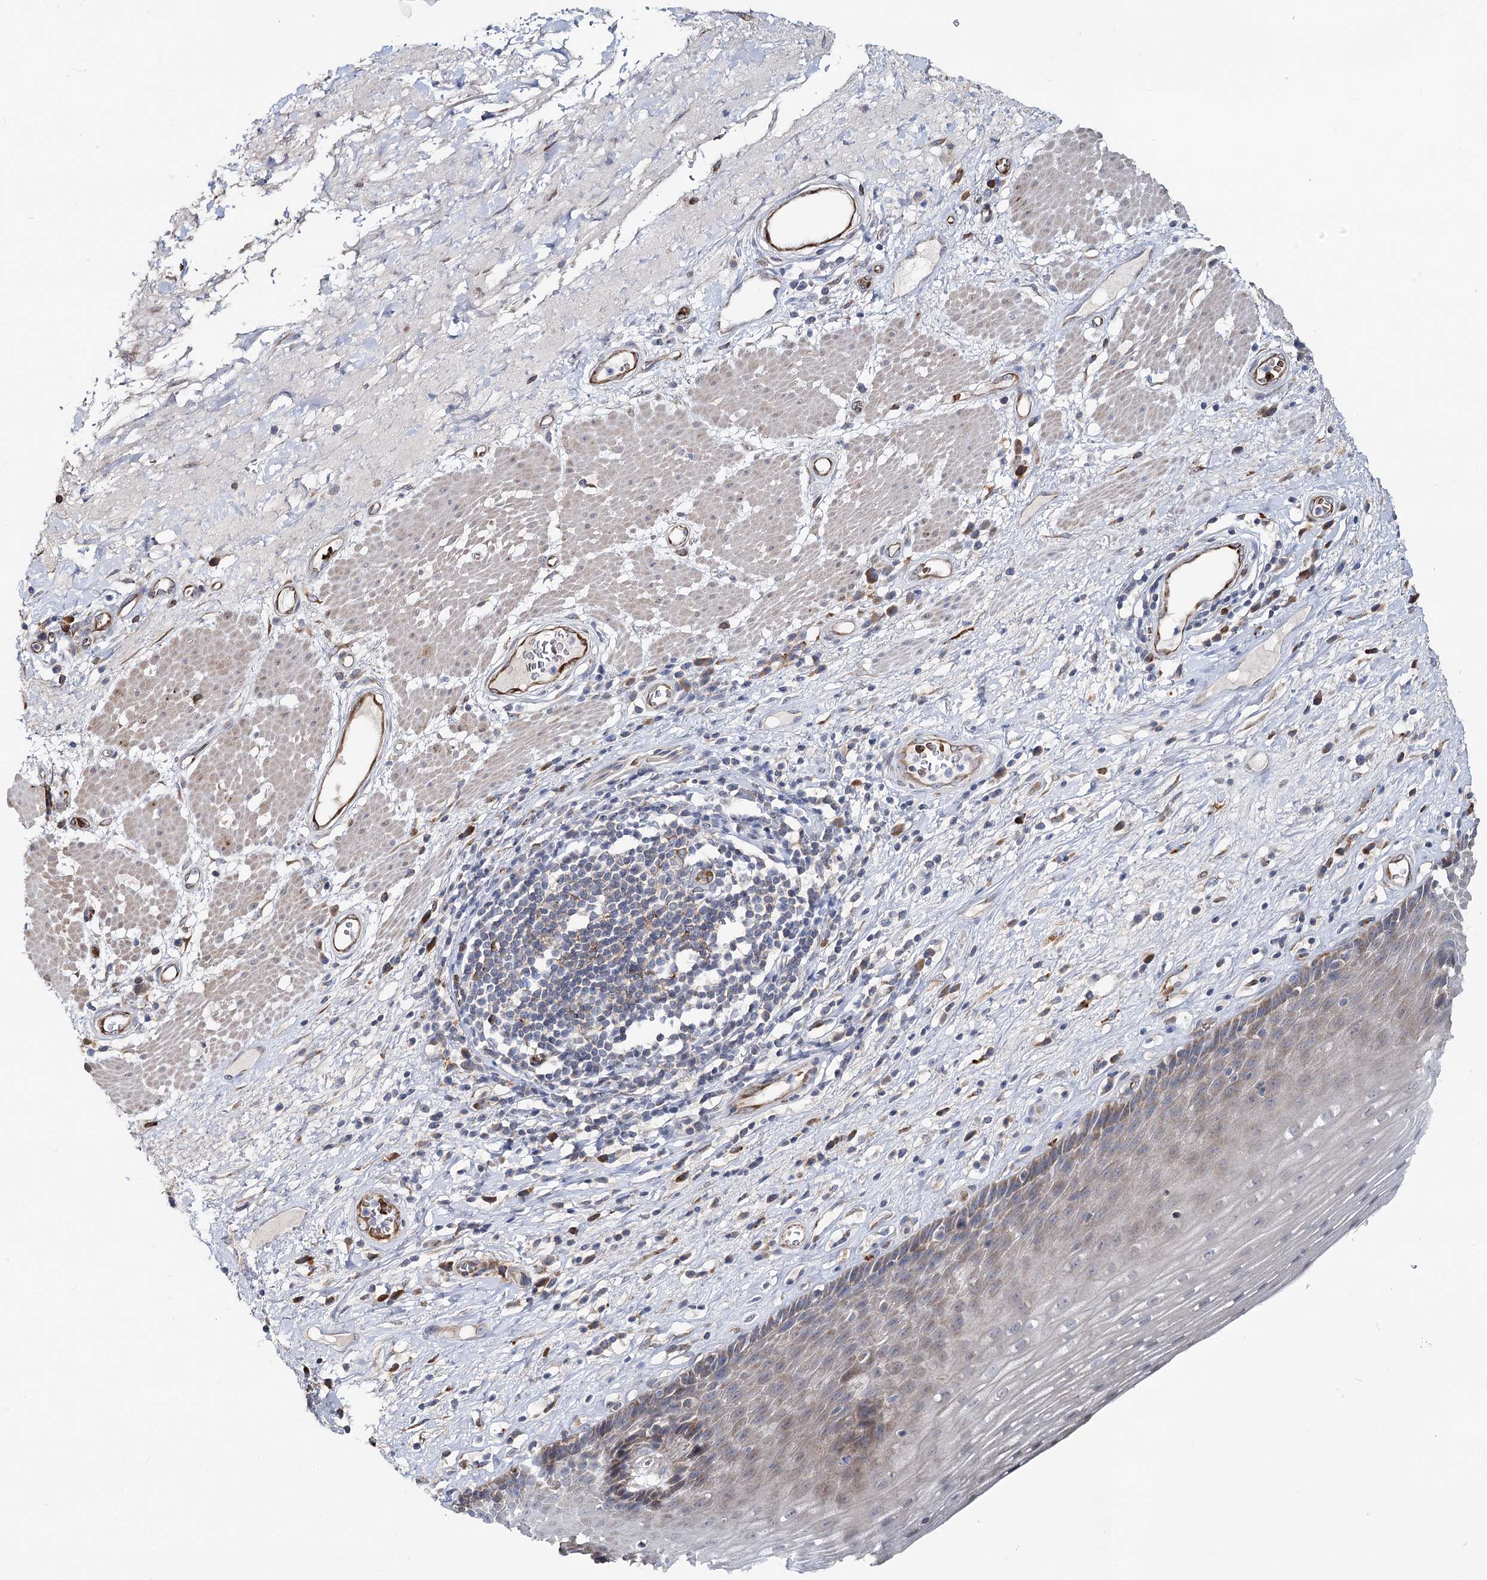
{"staining": {"intensity": "weak", "quantity": "25%-75%", "location": "cytoplasmic/membranous"}, "tissue": "esophagus", "cell_type": "Squamous epithelial cells", "image_type": "normal", "snomed": [{"axis": "morphology", "description": "Normal tissue, NOS"}, {"axis": "topography", "description": "Esophagus"}], "caption": "High-power microscopy captured an immunohistochemistry photomicrograph of benign esophagus, revealing weak cytoplasmic/membranous positivity in approximately 25%-75% of squamous epithelial cells. (Stains: DAB (3,3'-diaminobenzidine) in brown, nuclei in blue, Microscopy: brightfield microscopy at high magnification).", "gene": "CIB4", "patient": {"sex": "male", "age": 62}}